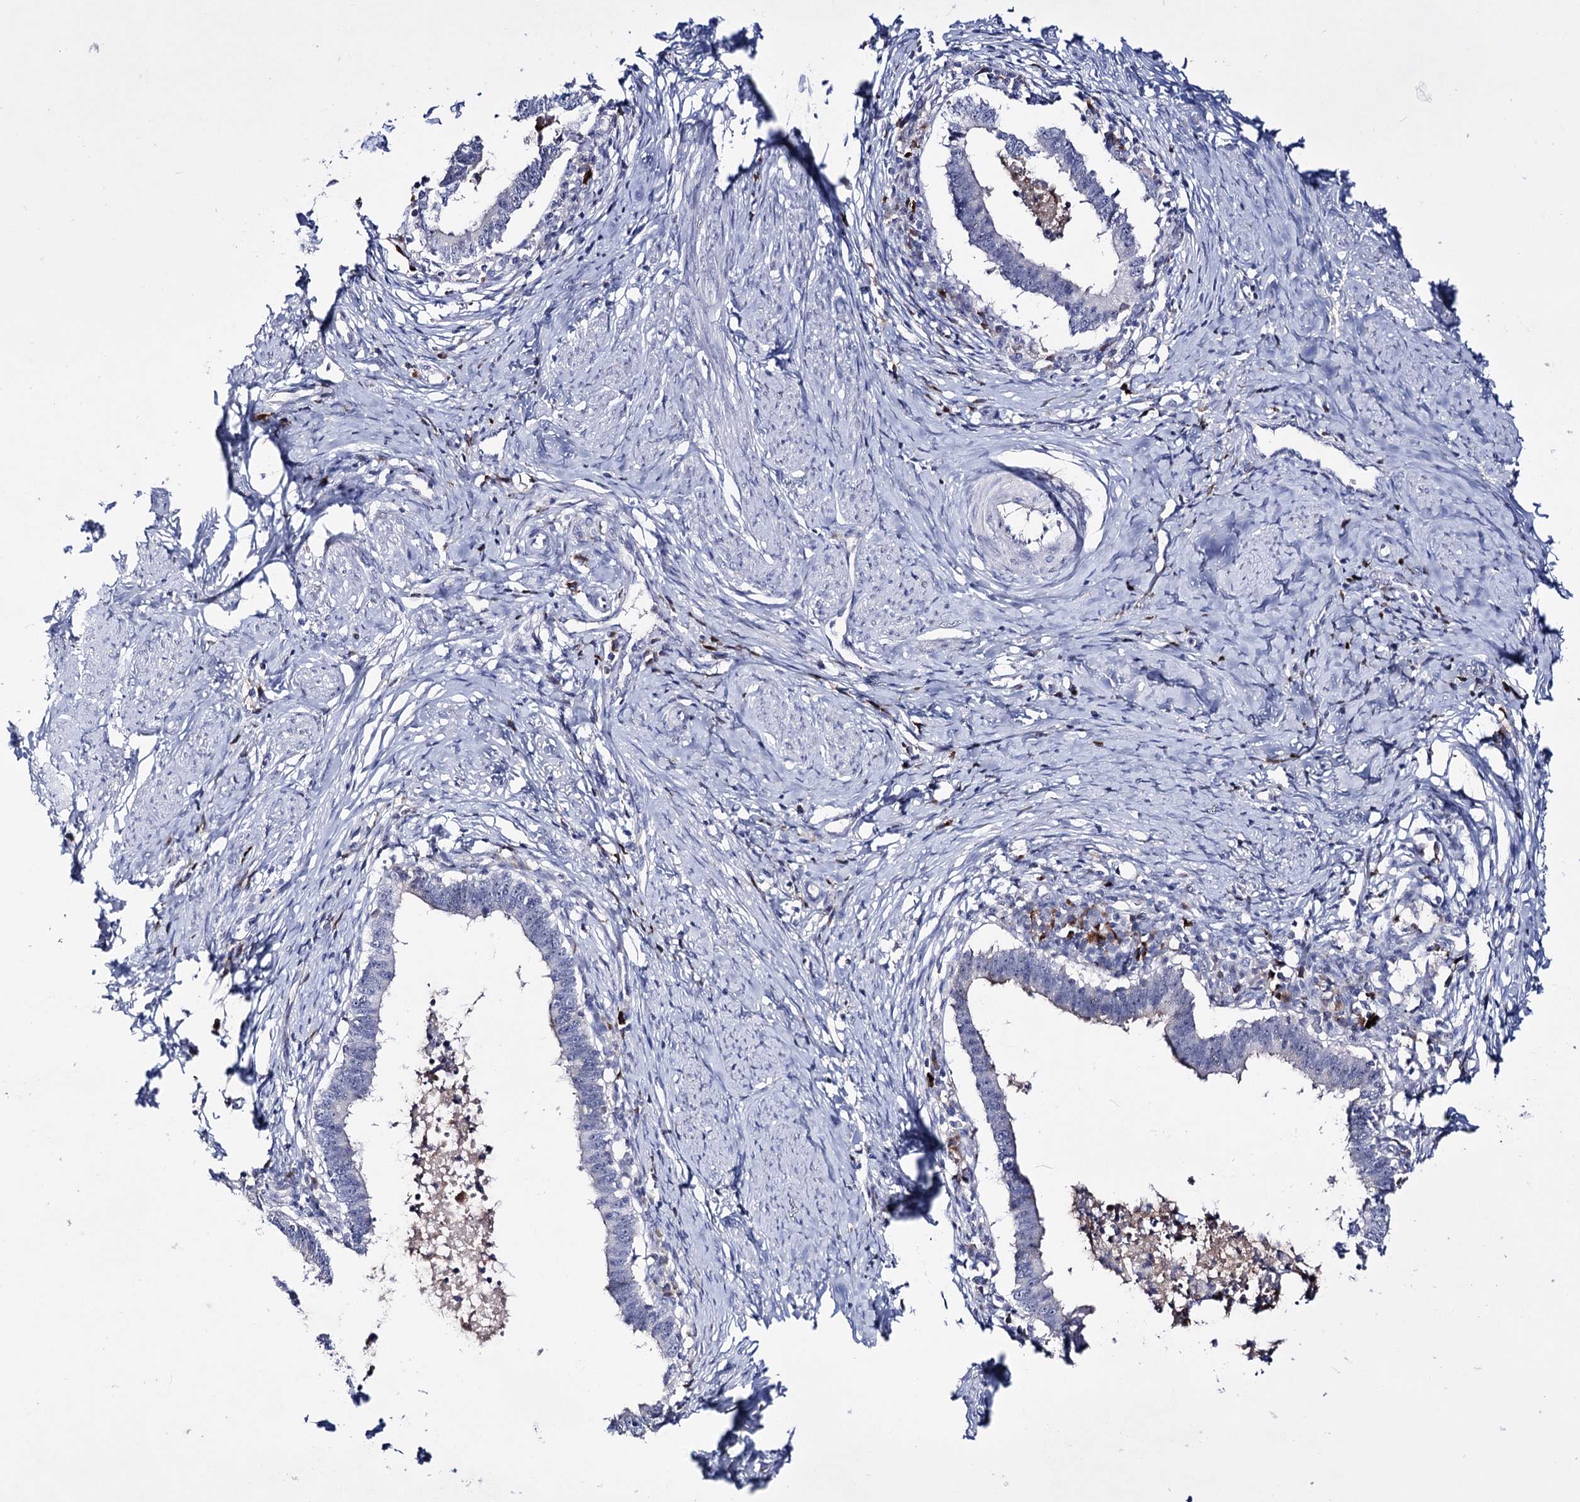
{"staining": {"intensity": "negative", "quantity": "none", "location": "none"}, "tissue": "cervical cancer", "cell_type": "Tumor cells", "image_type": "cancer", "snomed": [{"axis": "morphology", "description": "Adenocarcinoma, NOS"}, {"axis": "topography", "description": "Cervix"}], "caption": "Cervical cancer was stained to show a protein in brown. There is no significant expression in tumor cells.", "gene": "PCGF5", "patient": {"sex": "female", "age": 36}}